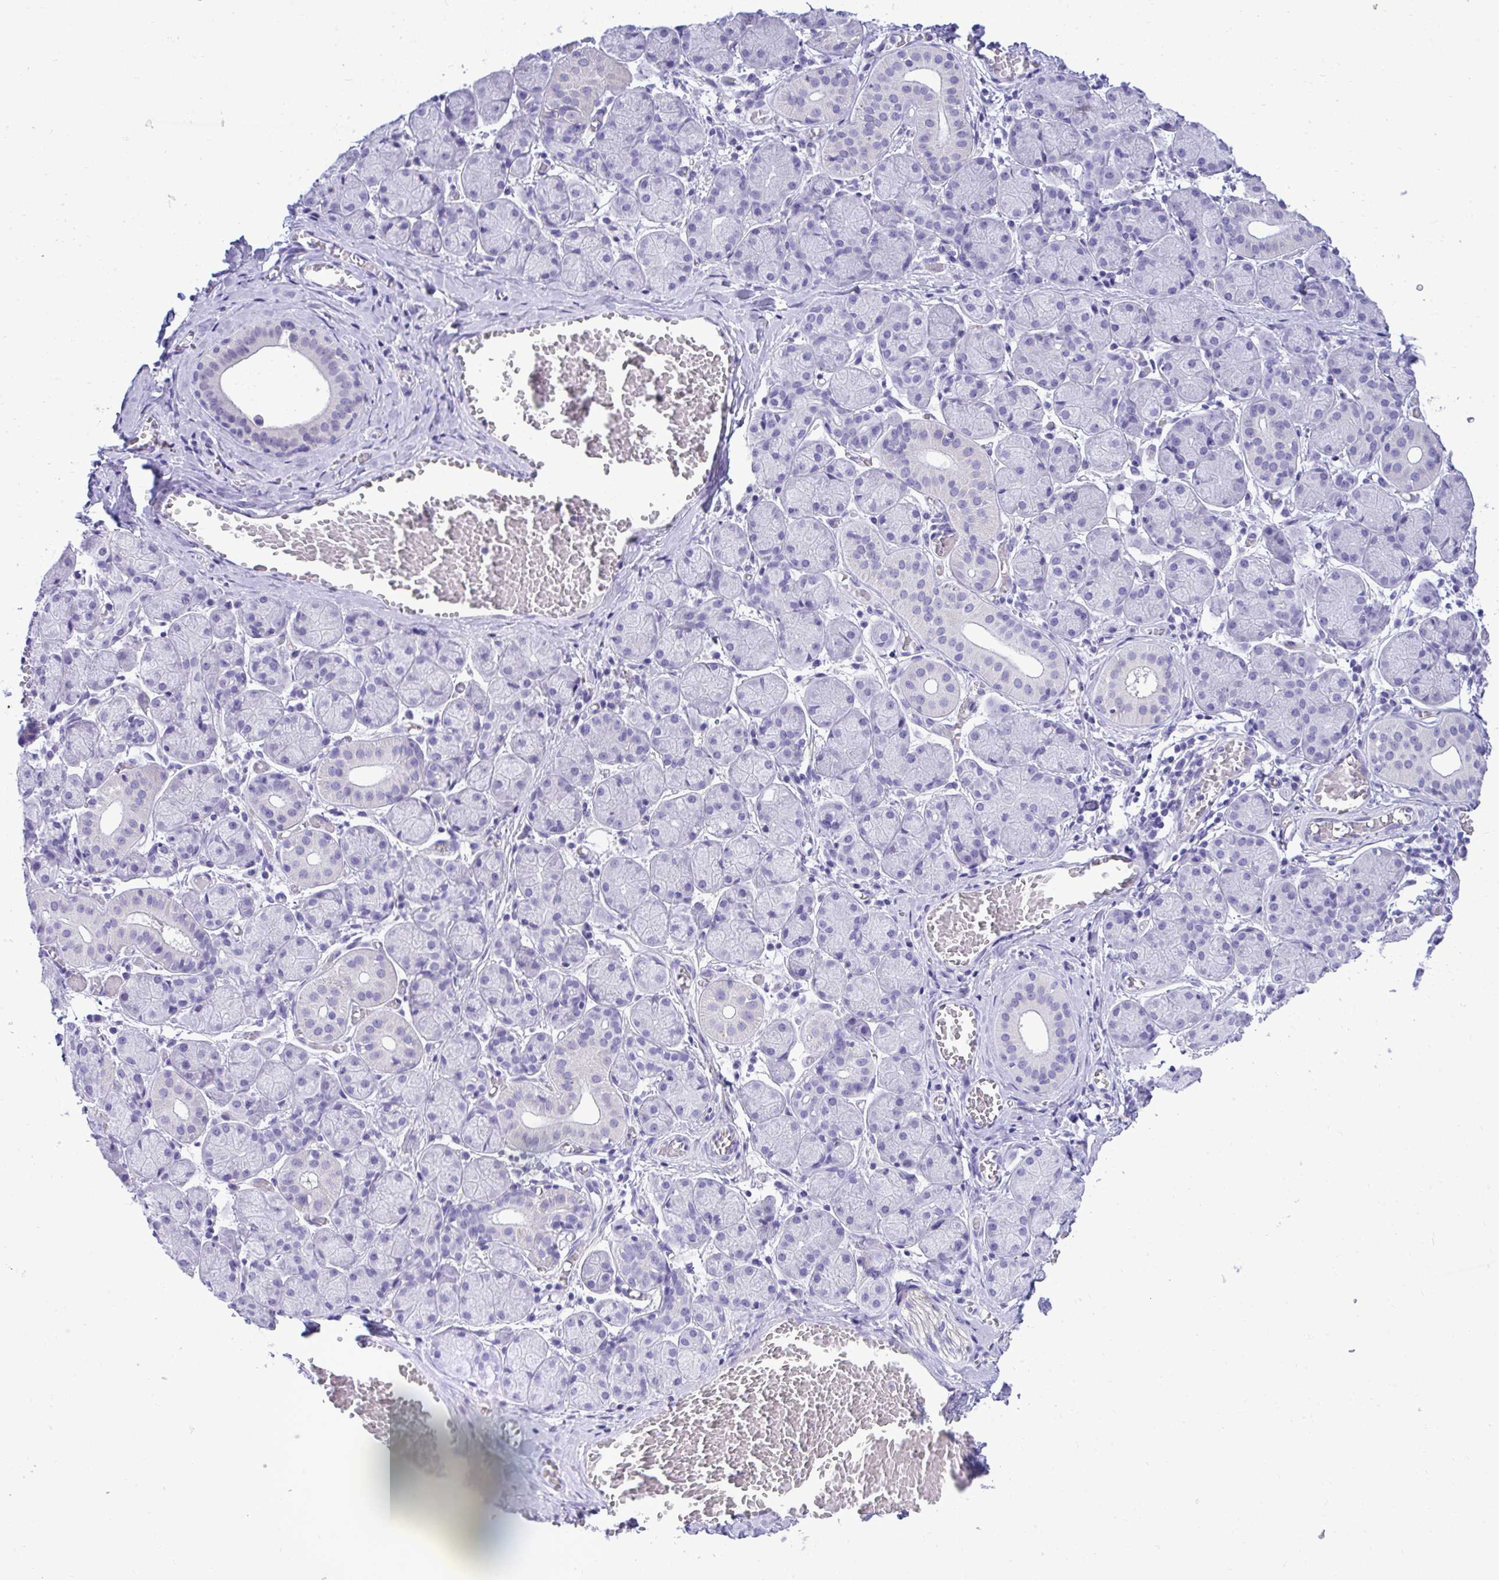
{"staining": {"intensity": "negative", "quantity": "none", "location": "none"}, "tissue": "salivary gland", "cell_type": "Glandular cells", "image_type": "normal", "snomed": [{"axis": "morphology", "description": "Normal tissue, NOS"}, {"axis": "topography", "description": "Salivary gland"}], "caption": "High magnification brightfield microscopy of normal salivary gland stained with DAB (3,3'-diaminobenzidine) (brown) and counterstained with hematoxylin (blue): glandular cells show no significant staining. (Brightfield microscopy of DAB IHC at high magnification).", "gene": "PGM2L1", "patient": {"sex": "female", "age": 24}}